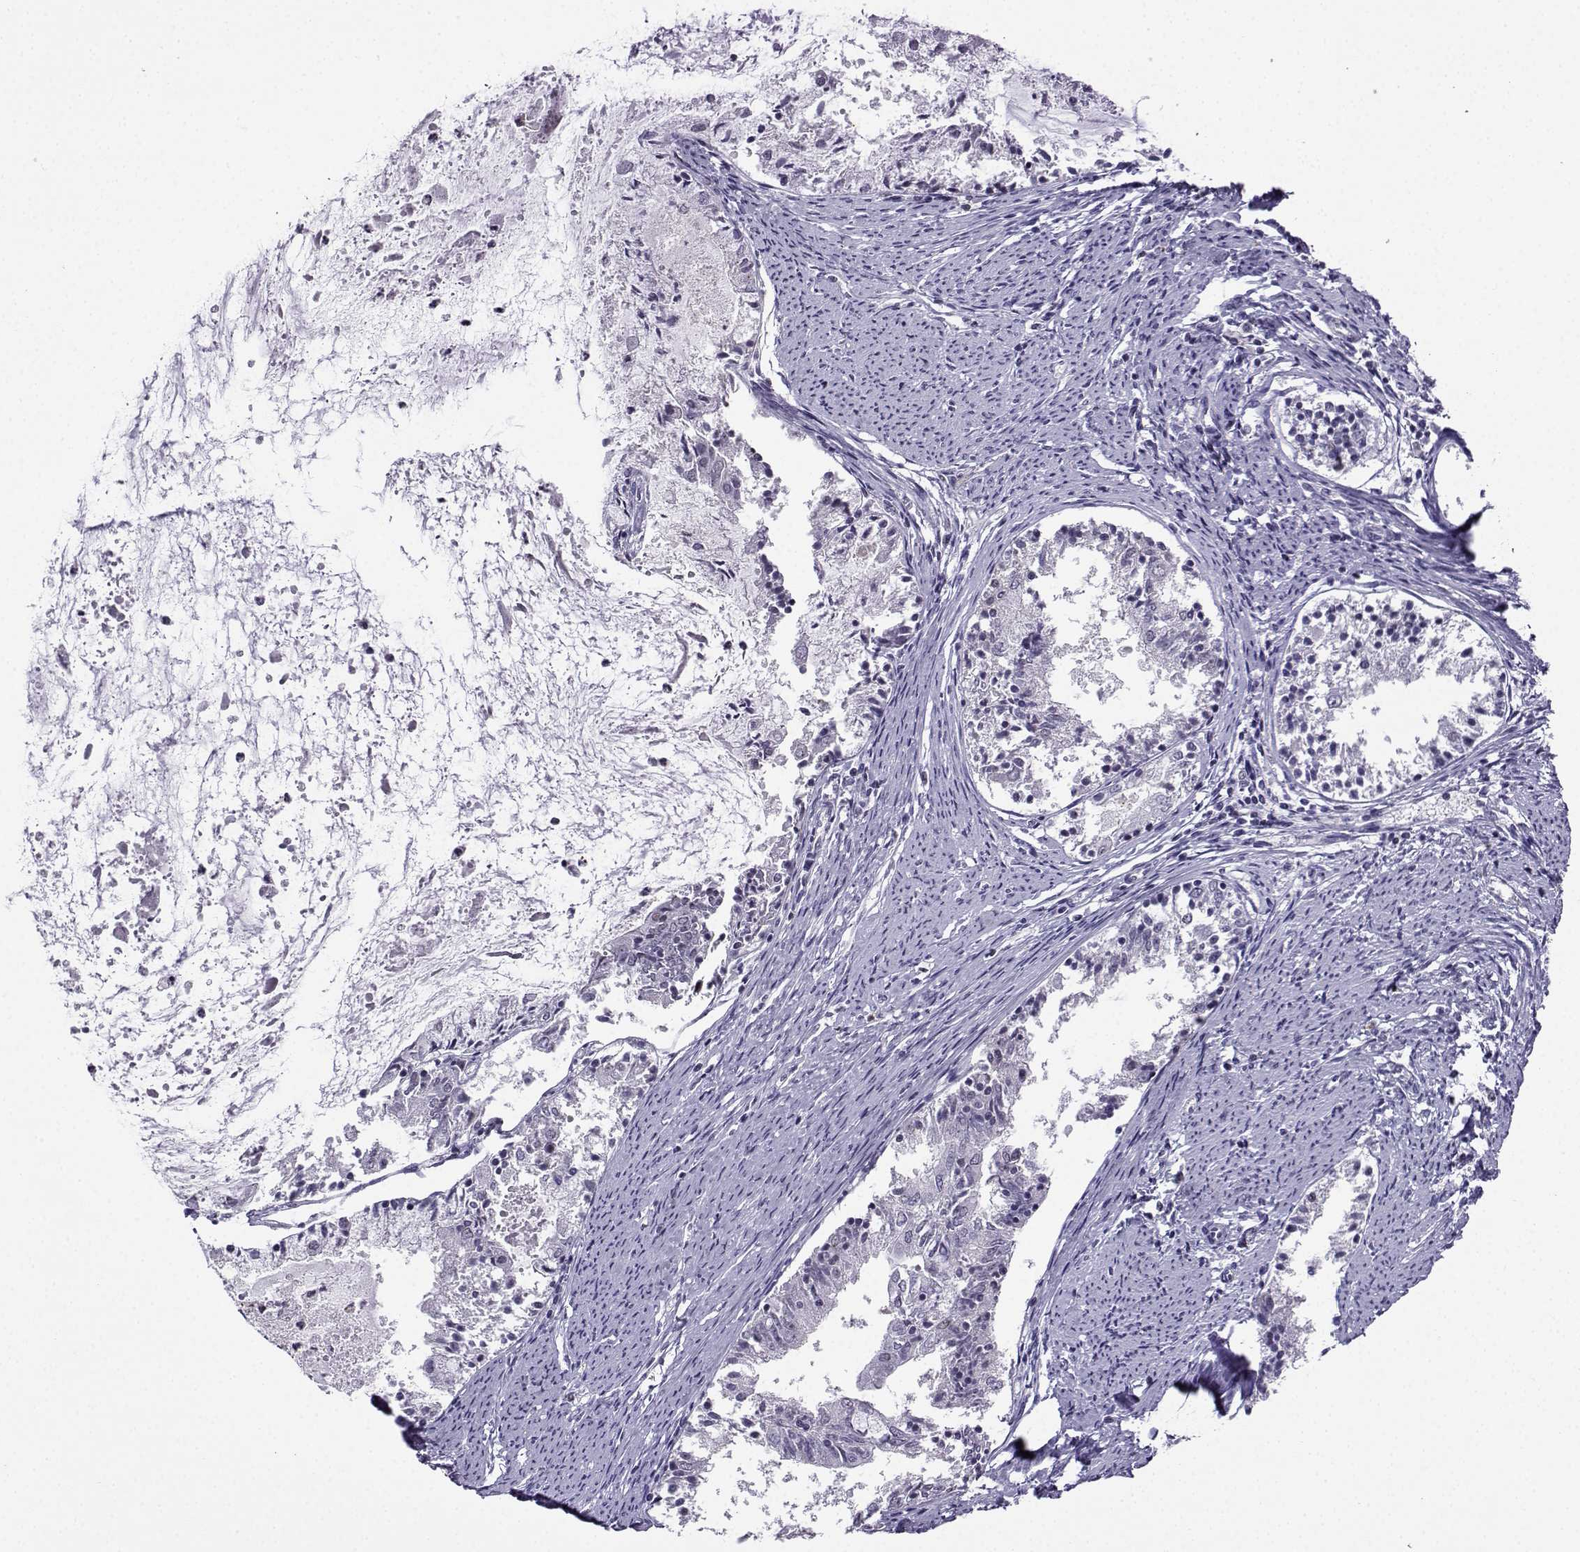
{"staining": {"intensity": "negative", "quantity": "none", "location": "none"}, "tissue": "endometrial cancer", "cell_type": "Tumor cells", "image_type": "cancer", "snomed": [{"axis": "morphology", "description": "Adenocarcinoma, NOS"}, {"axis": "topography", "description": "Endometrium"}], "caption": "Human endometrial cancer stained for a protein using immunohistochemistry (IHC) shows no expression in tumor cells.", "gene": "LRFN2", "patient": {"sex": "female", "age": 57}}